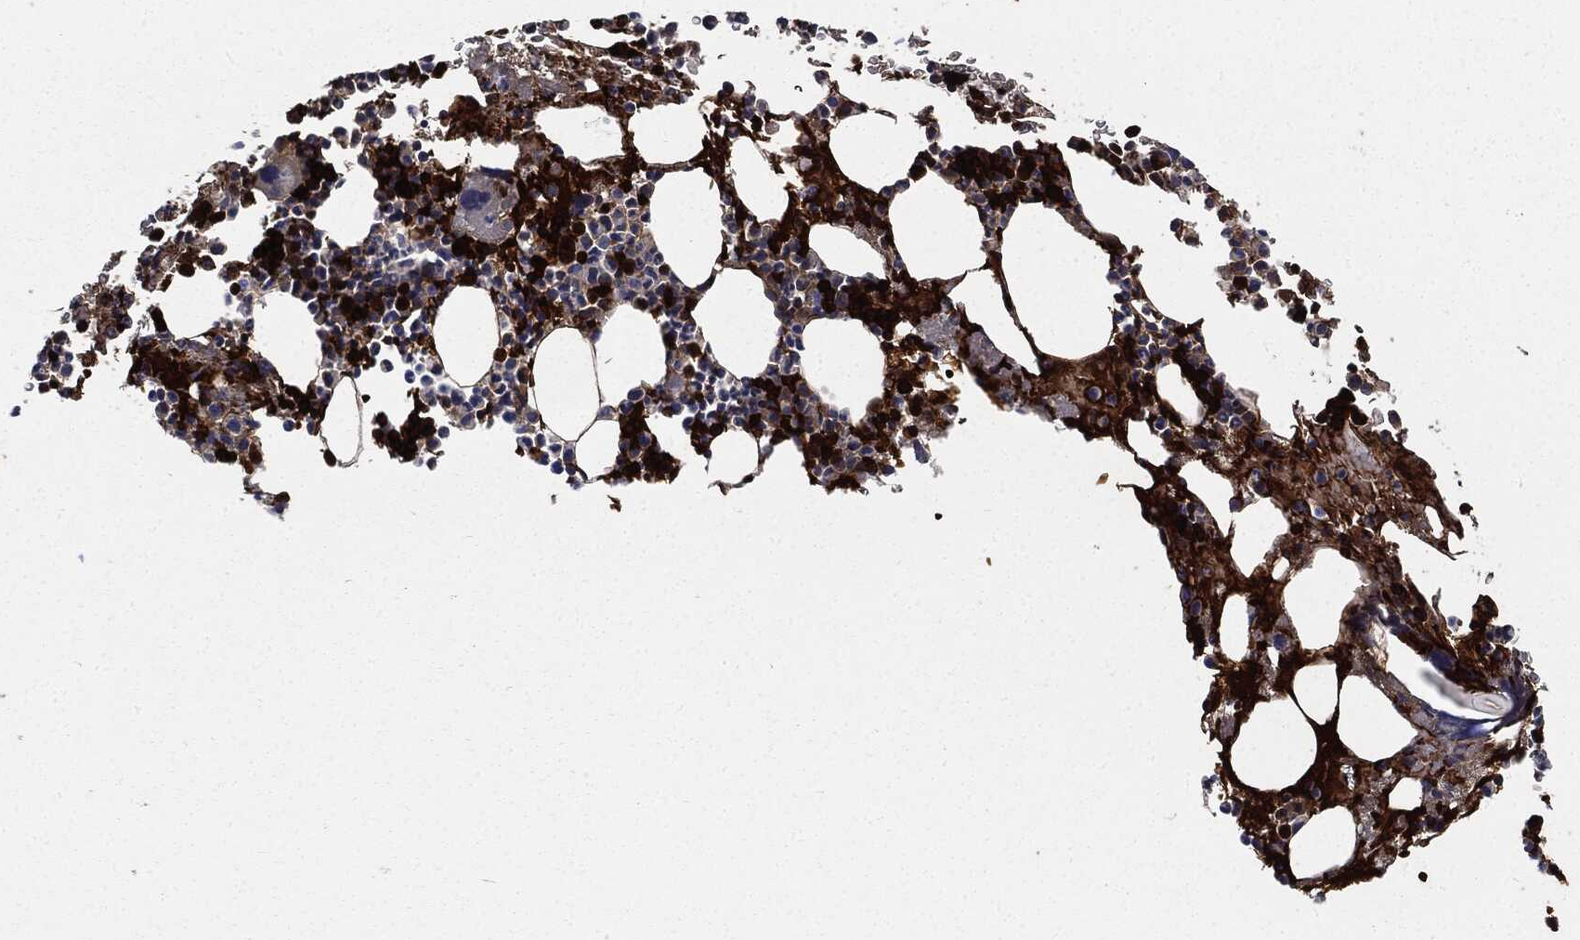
{"staining": {"intensity": "strong", "quantity": "<25%", "location": "cytoplasmic/membranous"}, "tissue": "bone marrow", "cell_type": "Hematopoietic cells", "image_type": "normal", "snomed": [{"axis": "morphology", "description": "Normal tissue, NOS"}, {"axis": "topography", "description": "Bone marrow"}], "caption": "A high-resolution photomicrograph shows immunohistochemistry staining of unremarkable bone marrow, which displays strong cytoplasmic/membranous staining in about <25% of hematopoietic cells.", "gene": "PRDX2", "patient": {"sex": "female", "age": 50}}